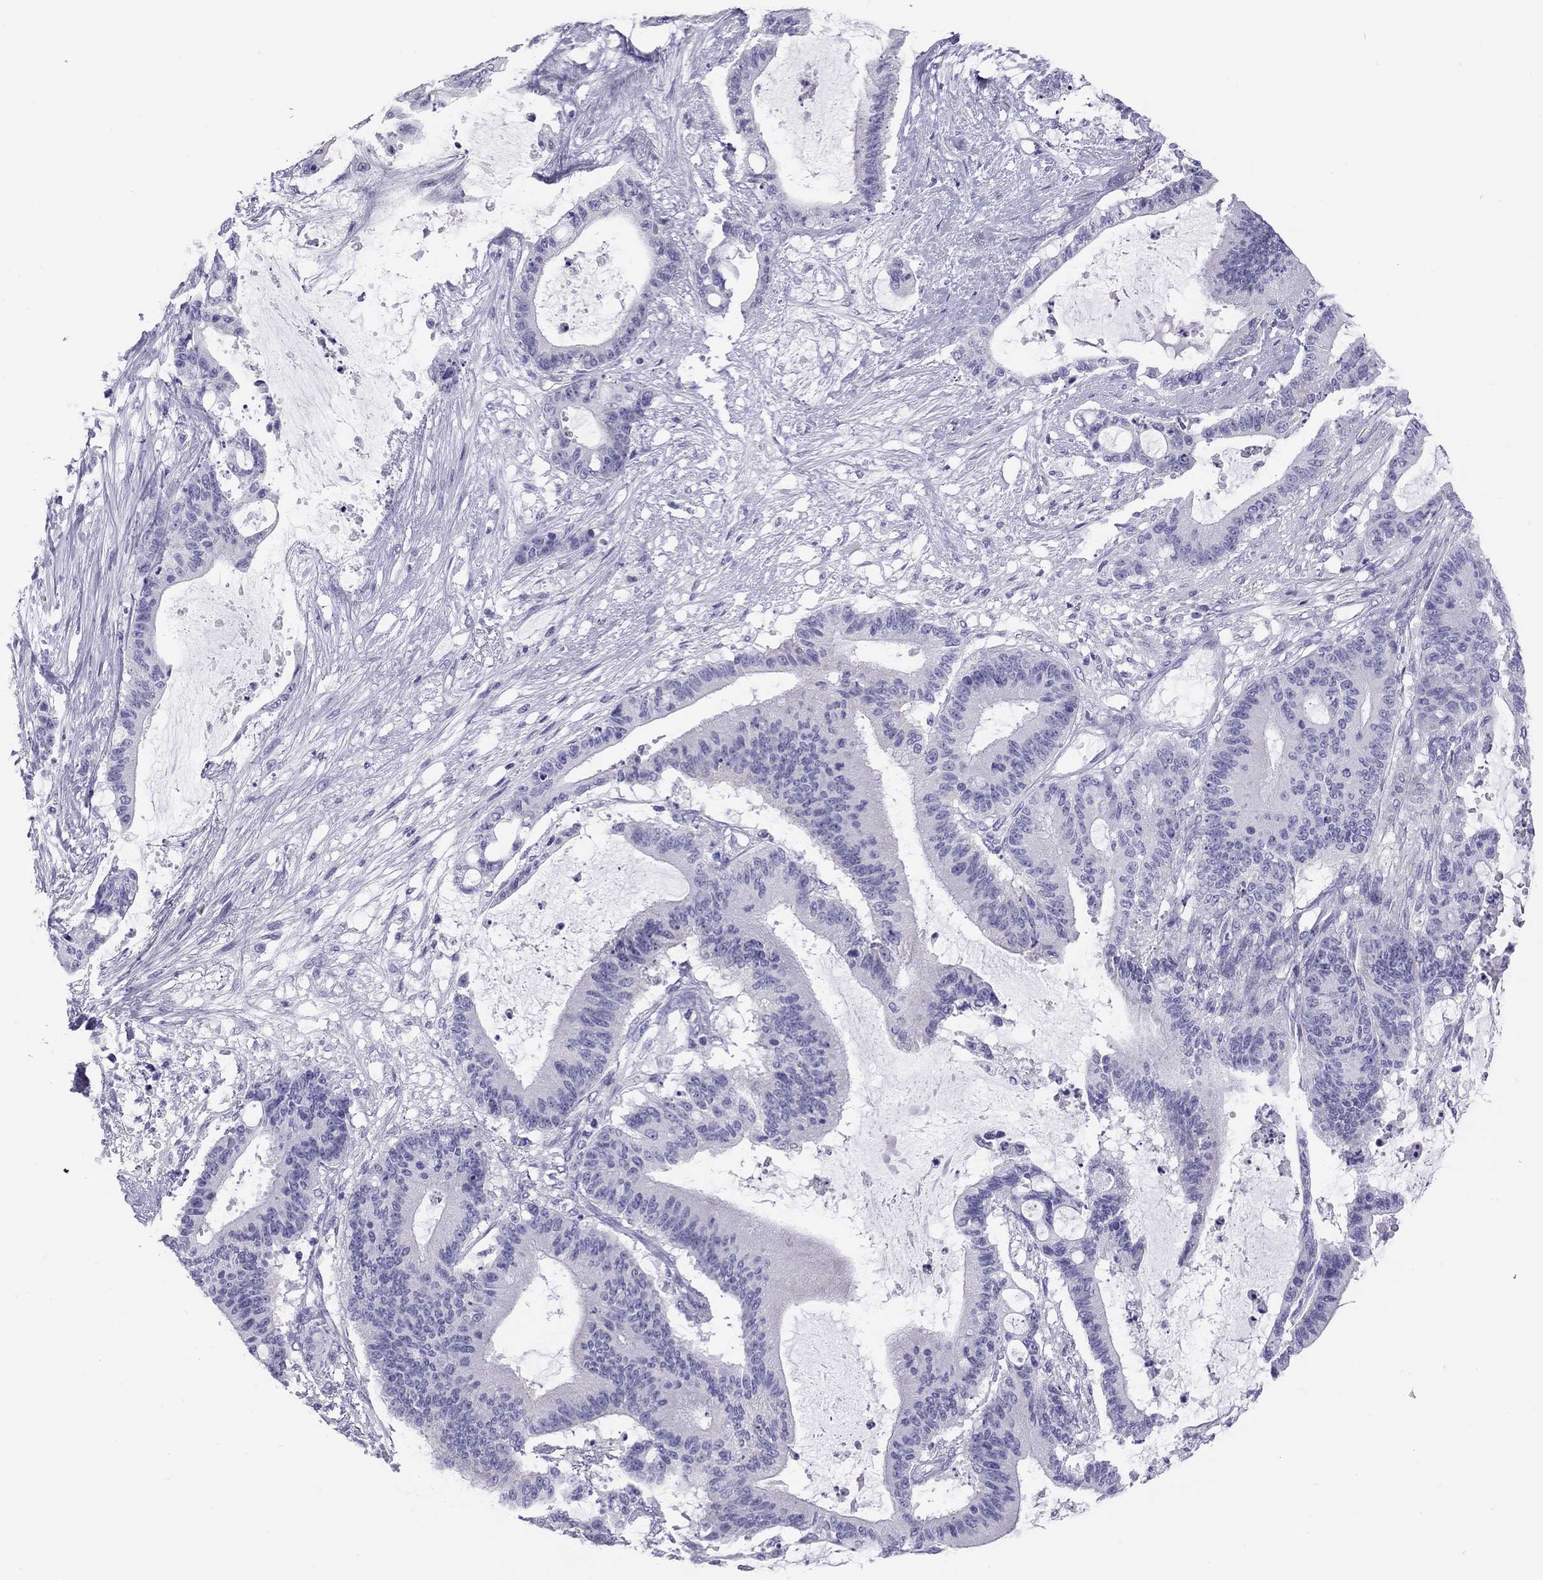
{"staining": {"intensity": "negative", "quantity": "none", "location": "none"}, "tissue": "liver cancer", "cell_type": "Tumor cells", "image_type": "cancer", "snomed": [{"axis": "morphology", "description": "Normal tissue, NOS"}, {"axis": "morphology", "description": "Cholangiocarcinoma"}, {"axis": "topography", "description": "Liver"}, {"axis": "topography", "description": "Peripheral nerve tissue"}], "caption": "A high-resolution histopathology image shows IHC staining of cholangiocarcinoma (liver), which demonstrates no significant expression in tumor cells.", "gene": "PSMB11", "patient": {"sex": "female", "age": 73}}